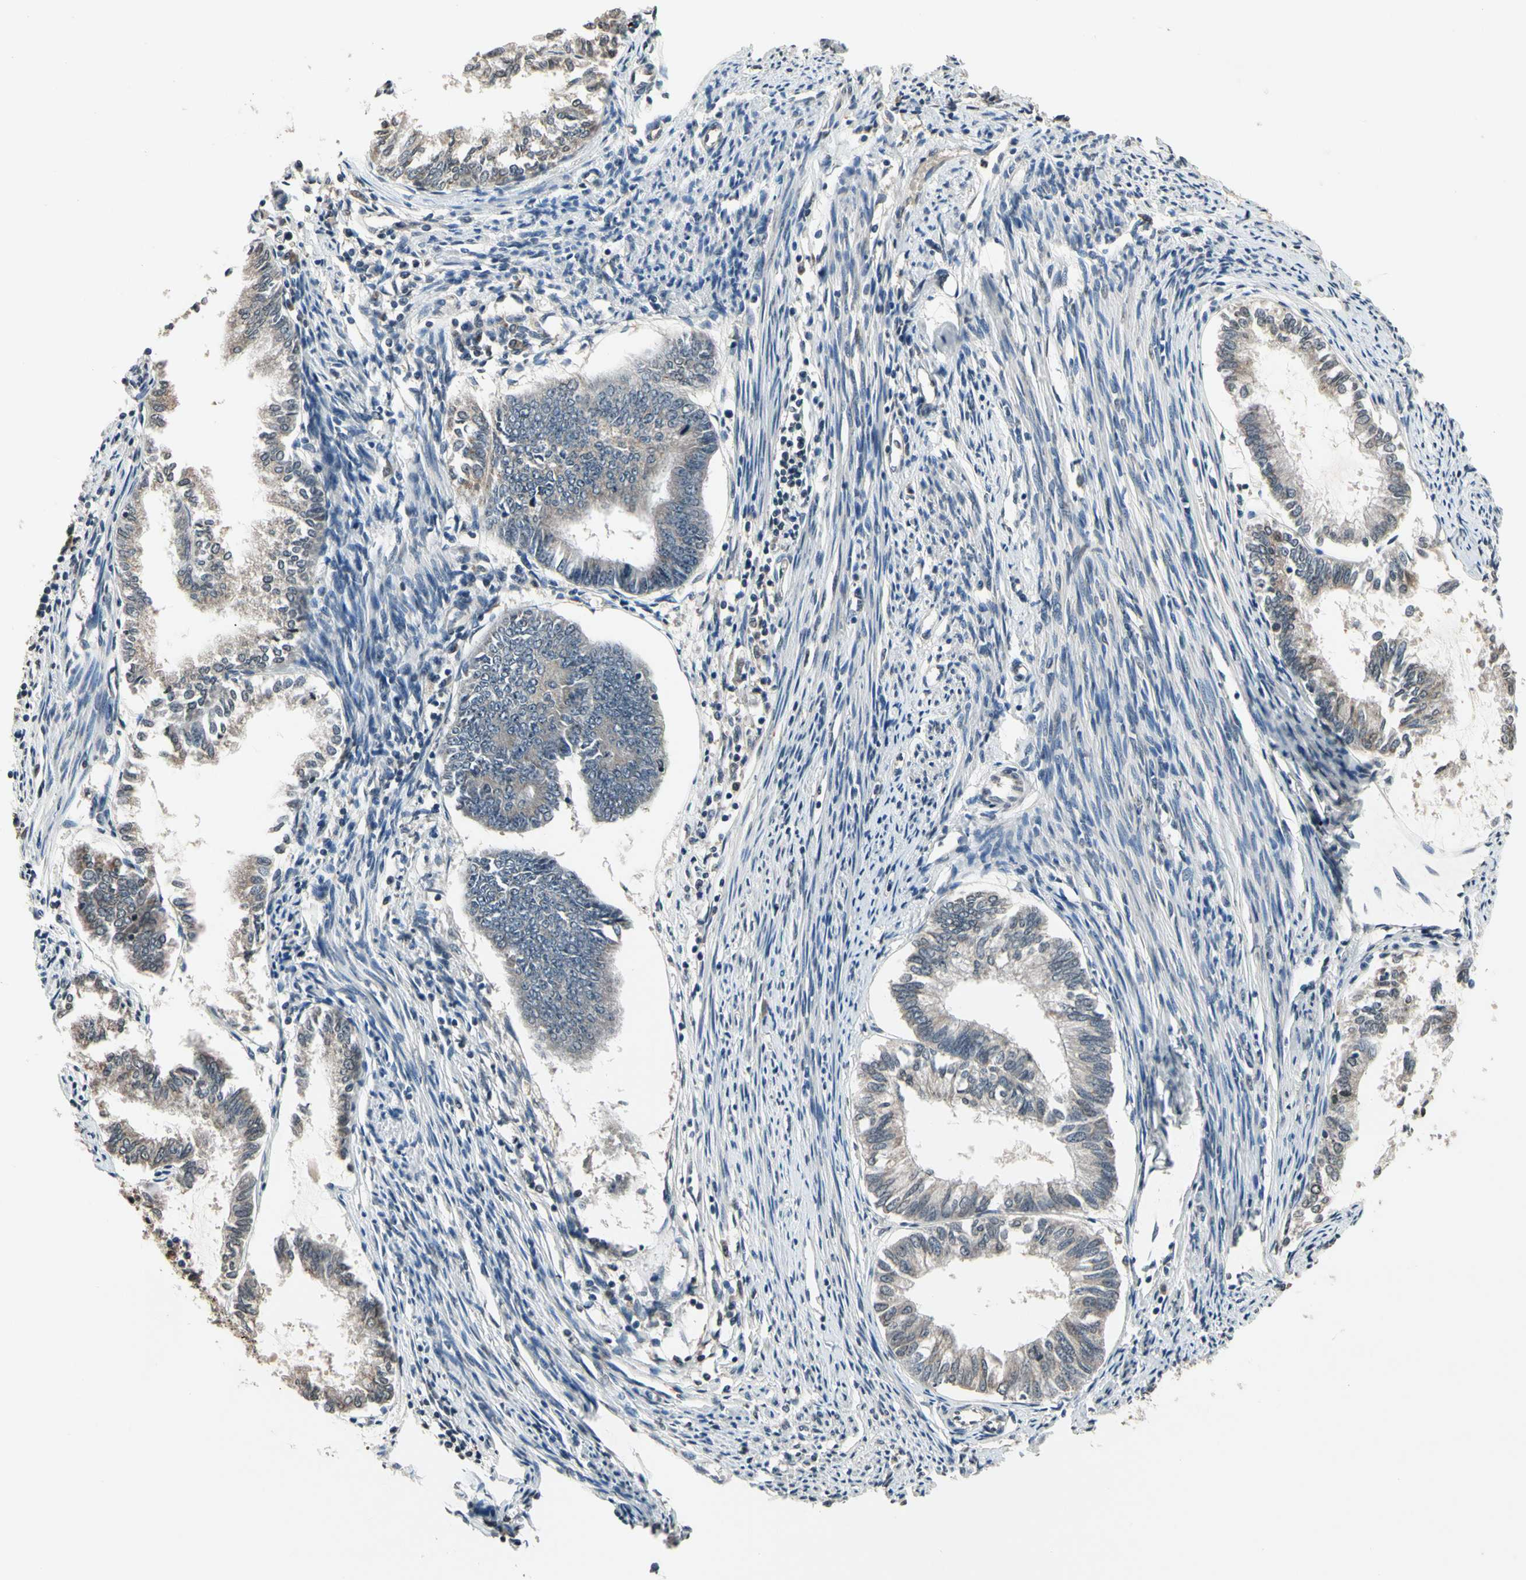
{"staining": {"intensity": "weak", "quantity": ">75%", "location": "cytoplasmic/membranous"}, "tissue": "endometrial cancer", "cell_type": "Tumor cells", "image_type": "cancer", "snomed": [{"axis": "morphology", "description": "Adenocarcinoma, NOS"}, {"axis": "topography", "description": "Endometrium"}], "caption": "This is a photomicrograph of immunohistochemistry (IHC) staining of endometrial adenocarcinoma, which shows weak expression in the cytoplasmic/membranous of tumor cells.", "gene": "GCLC", "patient": {"sex": "female", "age": 86}}